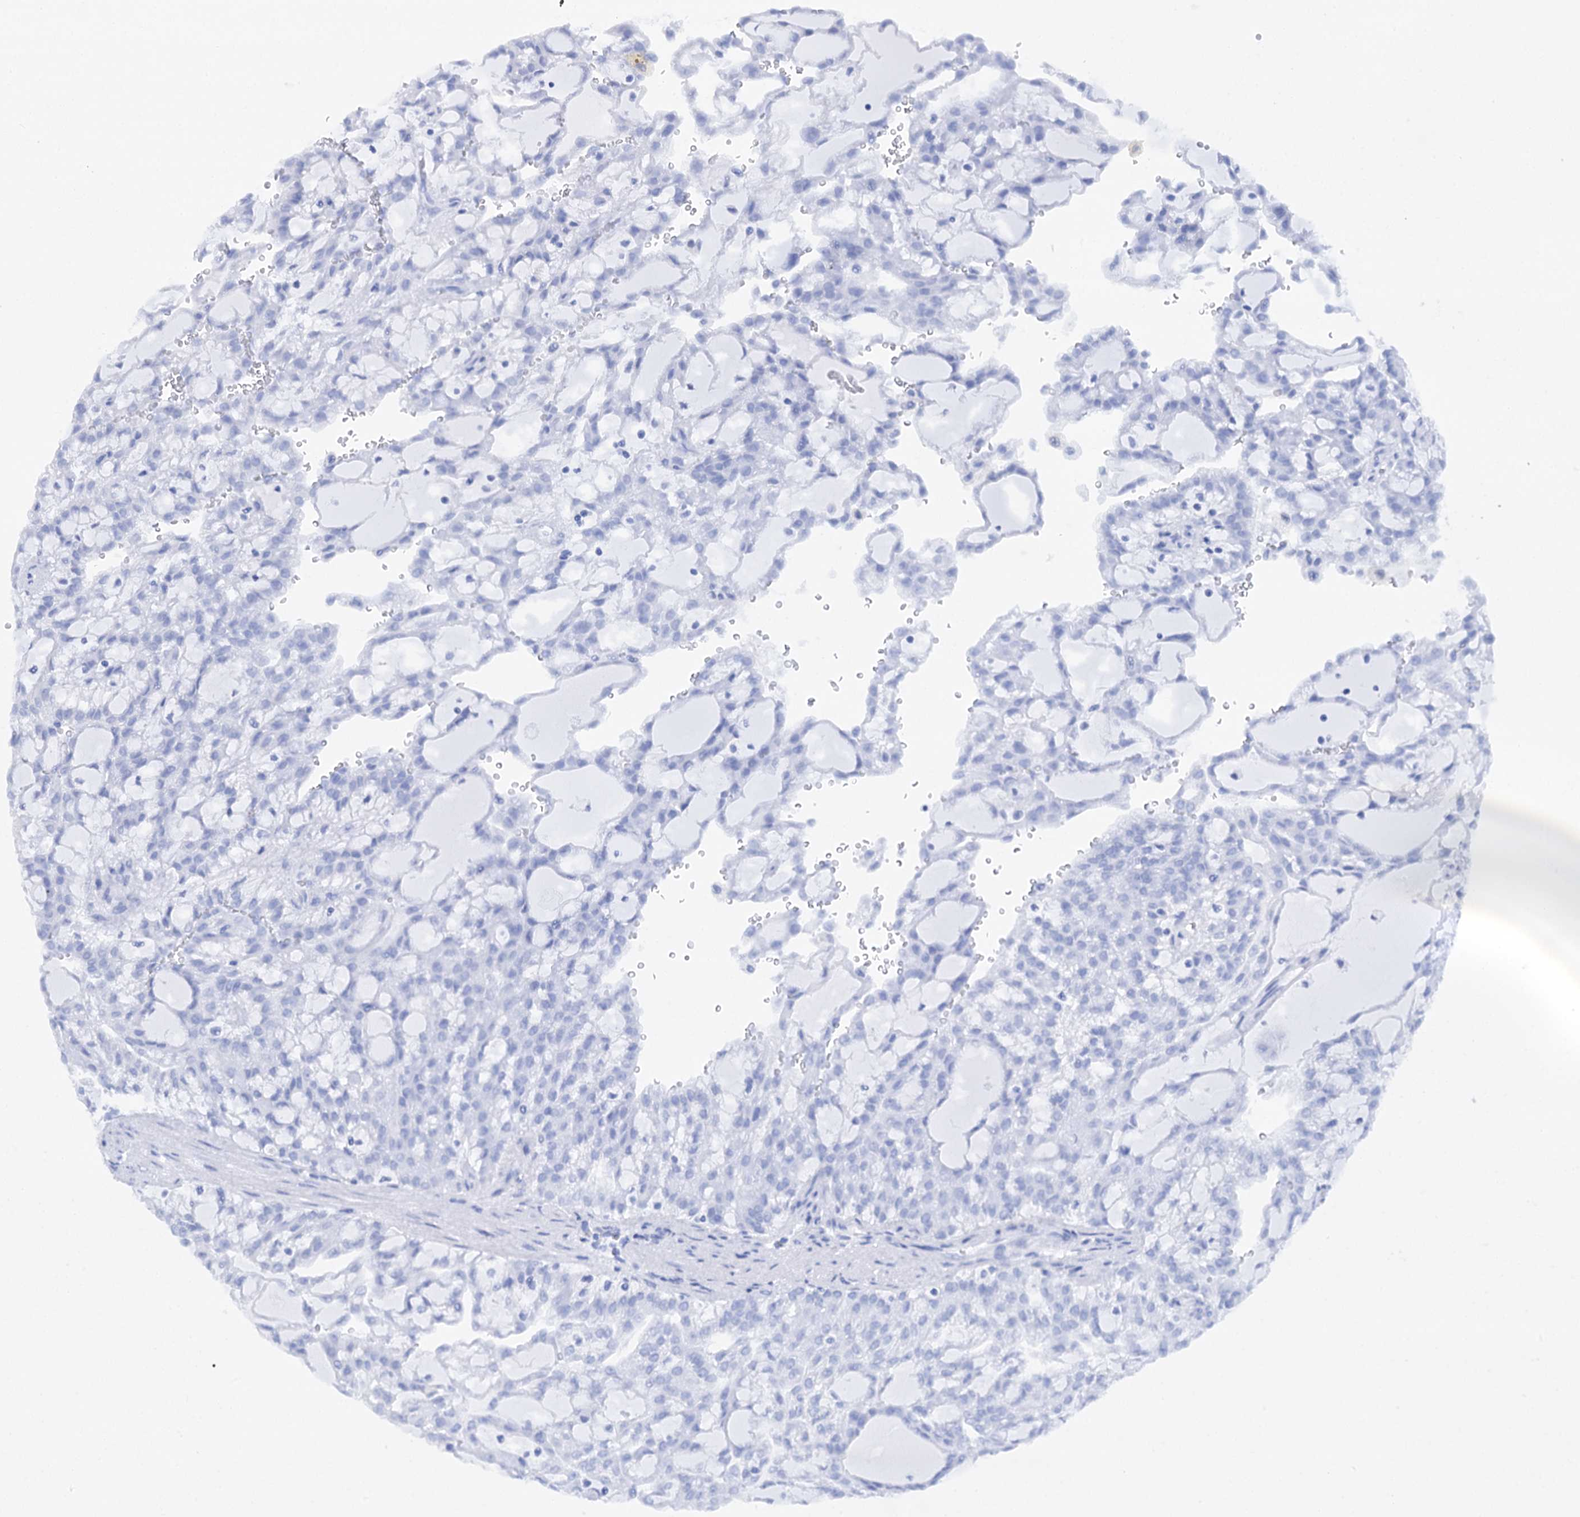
{"staining": {"intensity": "negative", "quantity": "none", "location": "none"}, "tissue": "renal cancer", "cell_type": "Tumor cells", "image_type": "cancer", "snomed": [{"axis": "morphology", "description": "Adenocarcinoma, NOS"}, {"axis": "topography", "description": "Kidney"}], "caption": "The photomicrograph reveals no significant staining in tumor cells of renal cancer (adenocarcinoma).", "gene": "FBXW8", "patient": {"sex": "male", "age": 63}}